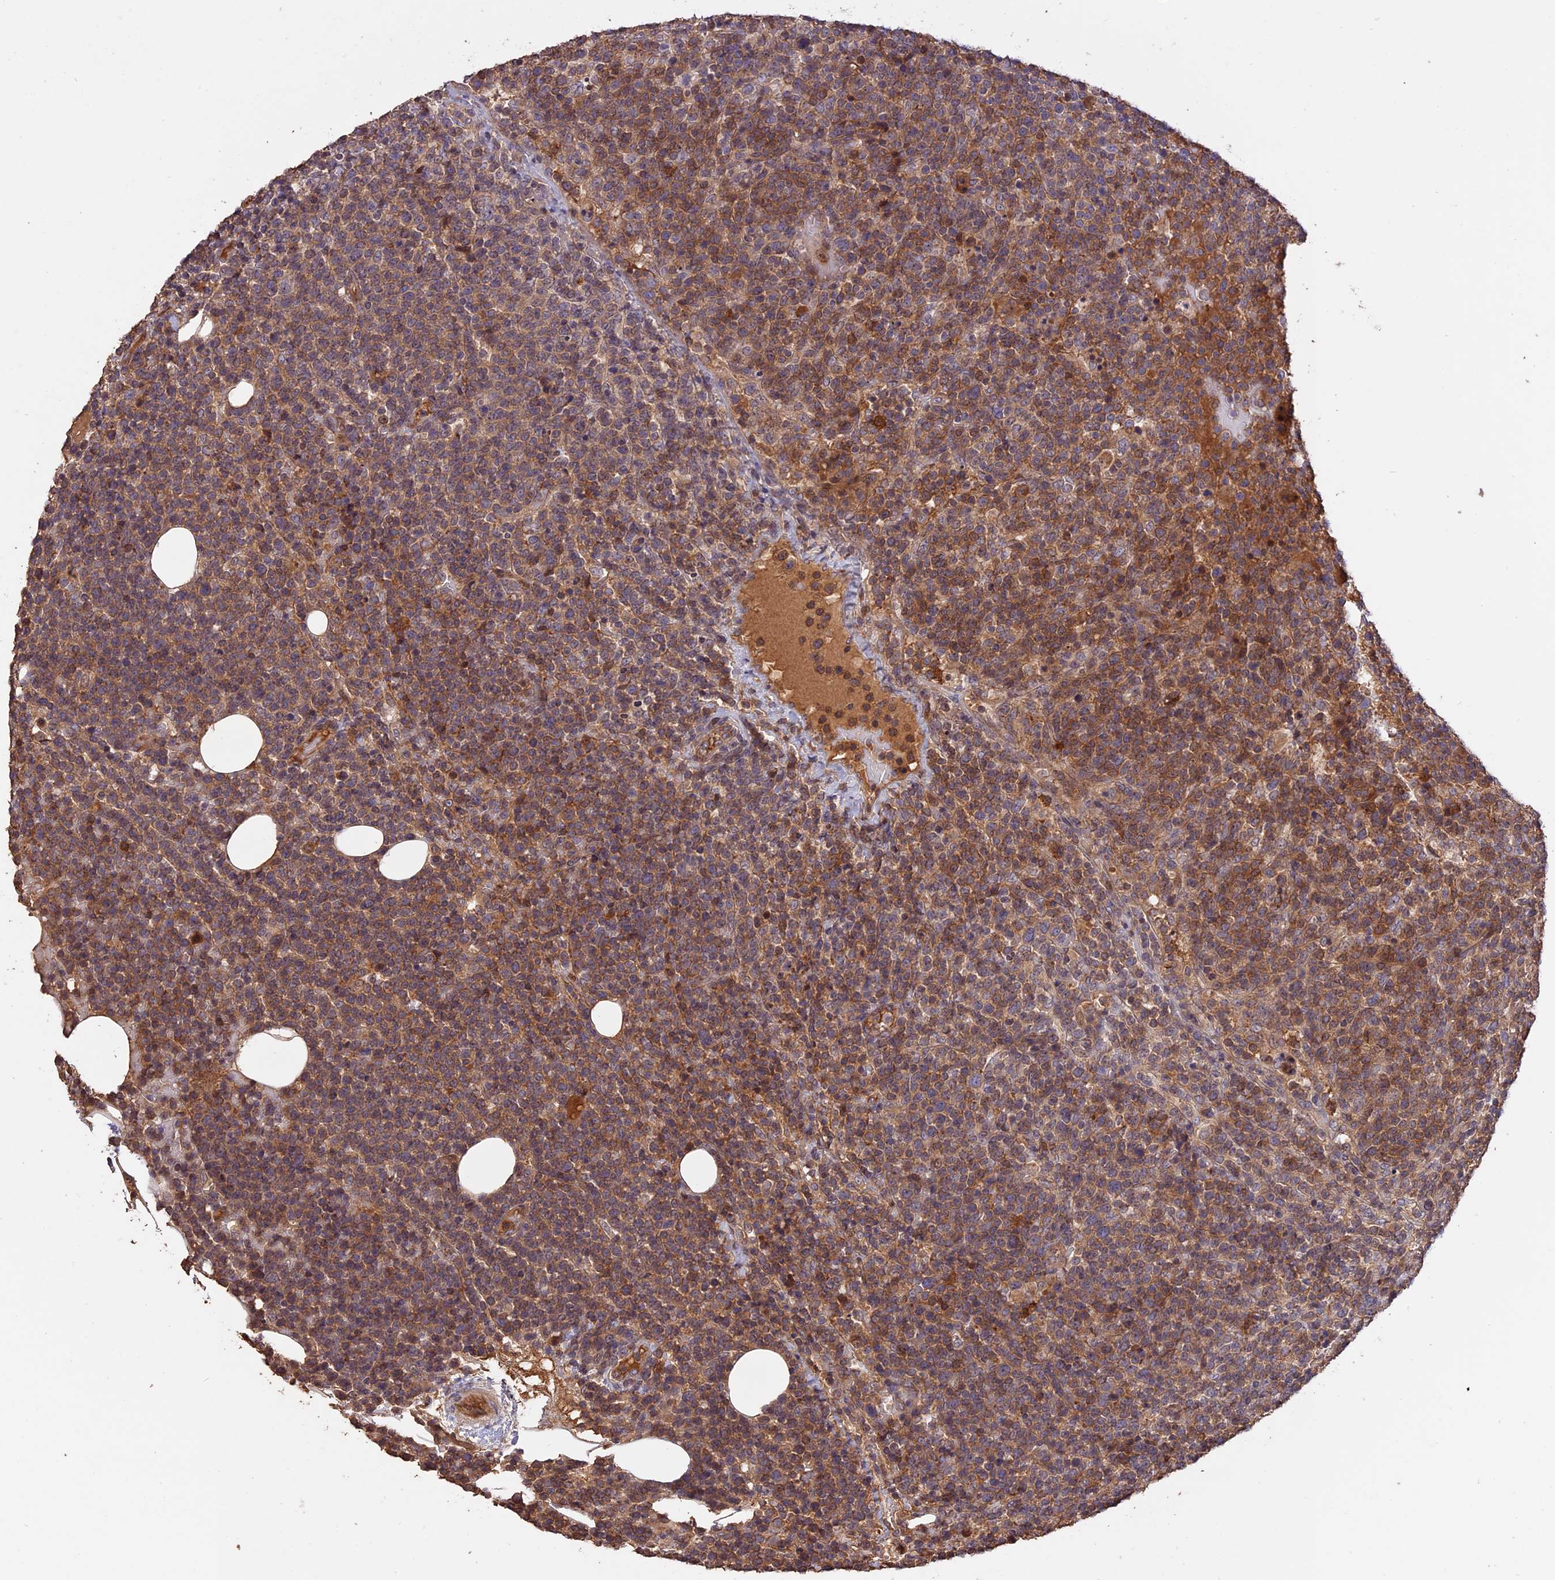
{"staining": {"intensity": "moderate", "quantity": ">75%", "location": "cytoplasmic/membranous"}, "tissue": "lymphoma", "cell_type": "Tumor cells", "image_type": "cancer", "snomed": [{"axis": "morphology", "description": "Malignant lymphoma, non-Hodgkin's type, High grade"}, {"axis": "topography", "description": "Lymph node"}], "caption": "A high-resolution photomicrograph shows IHC staining of high-grade malignant lymphoma, non-Hodgkin's type, which demonstrates moderate cytoplasmic/membranous positivity in about >75% of tumor cells.", "gene": "RASAL1", "patient": {"sex": "male", "age": 61}}